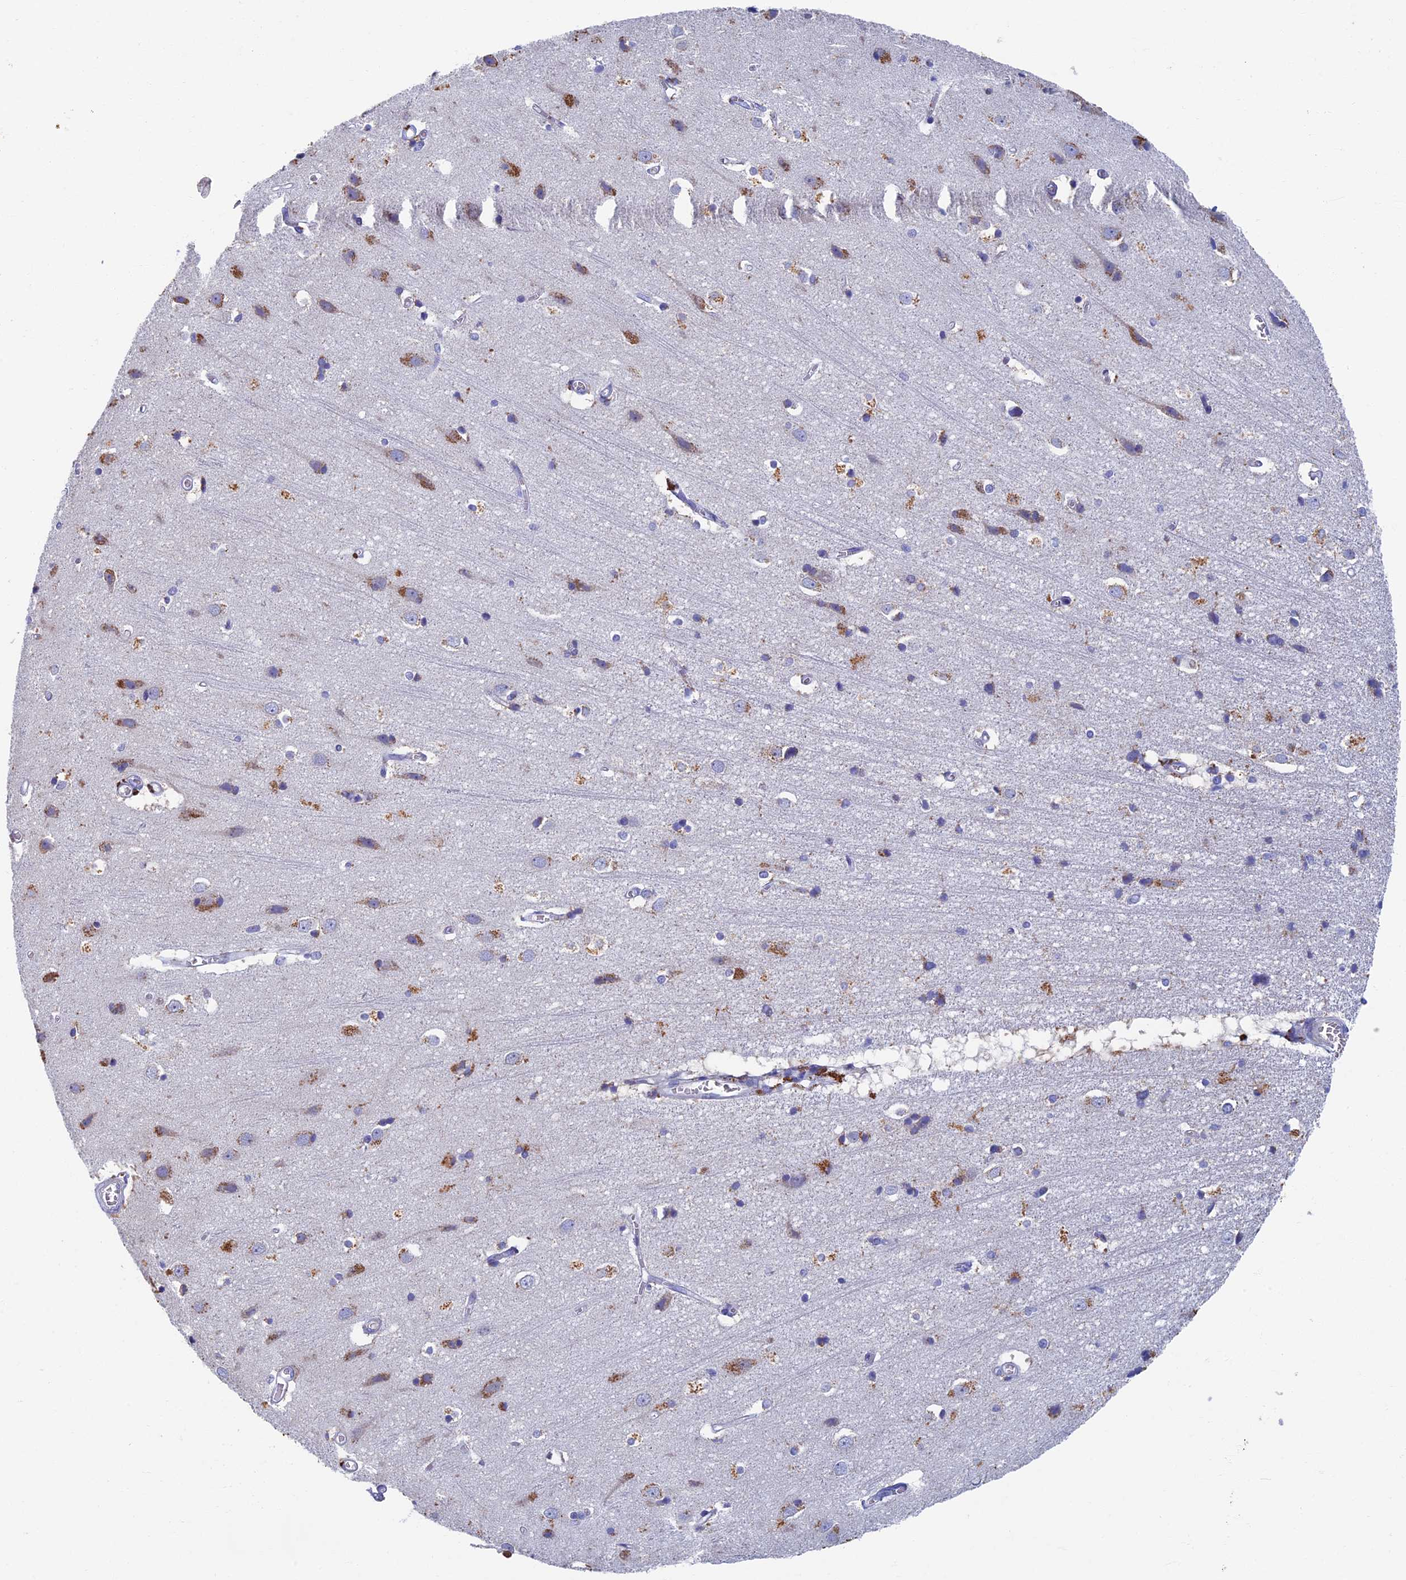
{"staining": {"intensity": "weak", "quantity": "<25%", "location": "cytoplasmic/membranous"}, "tissue": "cerebral cortex", "cell_type": "Endothelial cells", "image_type": "normal", "snomed": [{"axis": "morphology", "description": "Normal tissue, NOS"}, {"axis": "topography", "description": "Cerebral cortex"}], "caption": "High magnification brightfield microscopy of benign cerebral cortex stained with DAB (brown) and counterstained with hematoxylin (blue): endothelial cells show no significant expression.", "gene": "OAT", "patient": {"sex": "male", "age": 54}}